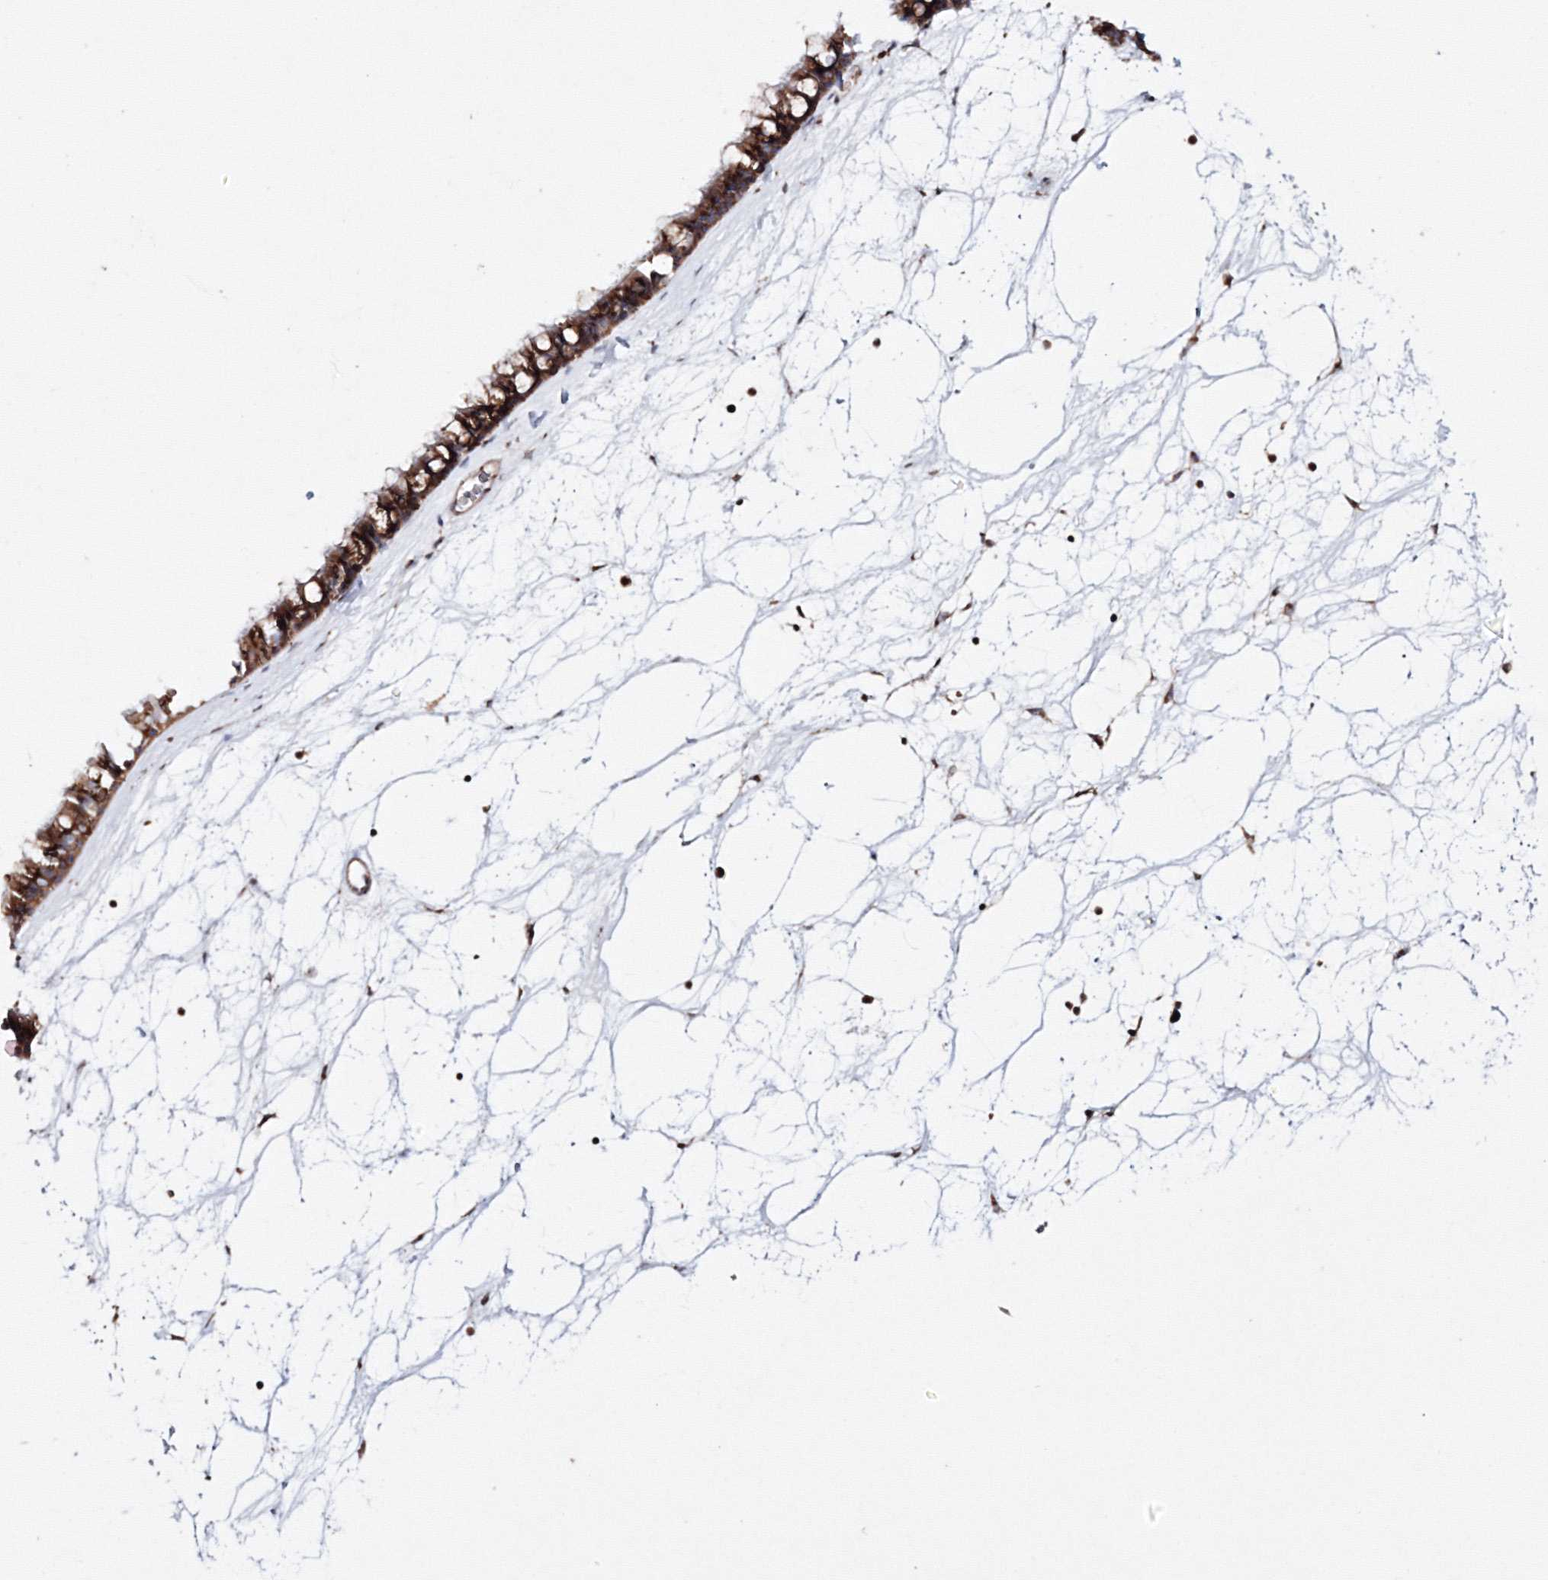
{"staining": {"intensity": "strong", "quantity": ">75%", "location": "cytoplasmic/membranous"}, "tissue": "nasopharynx", "cell_type": "Respiratory epithelial cells", "image_type": "normal", "snomed": [{"axis": "morphology", "description": "Normal tissue, NOS"}, {"axis": "topography", "description": "Nasopharynx"}], "caption": "The image reveals immunohistochemical staining of unremarkable nasopharynx. There is strong cytoplasmic/membranous positivity is identified in about >75% of respiratory epithelial cells. The staining was performed using DAB (3,3'-diaminobenzidine) to visualize the protein expression in brown, while the nuclei were stained in blue with hematoxylin (Magnification: 20x).", "gene": "ARCN1", "patient": {"sex": "male", "age": 64}}